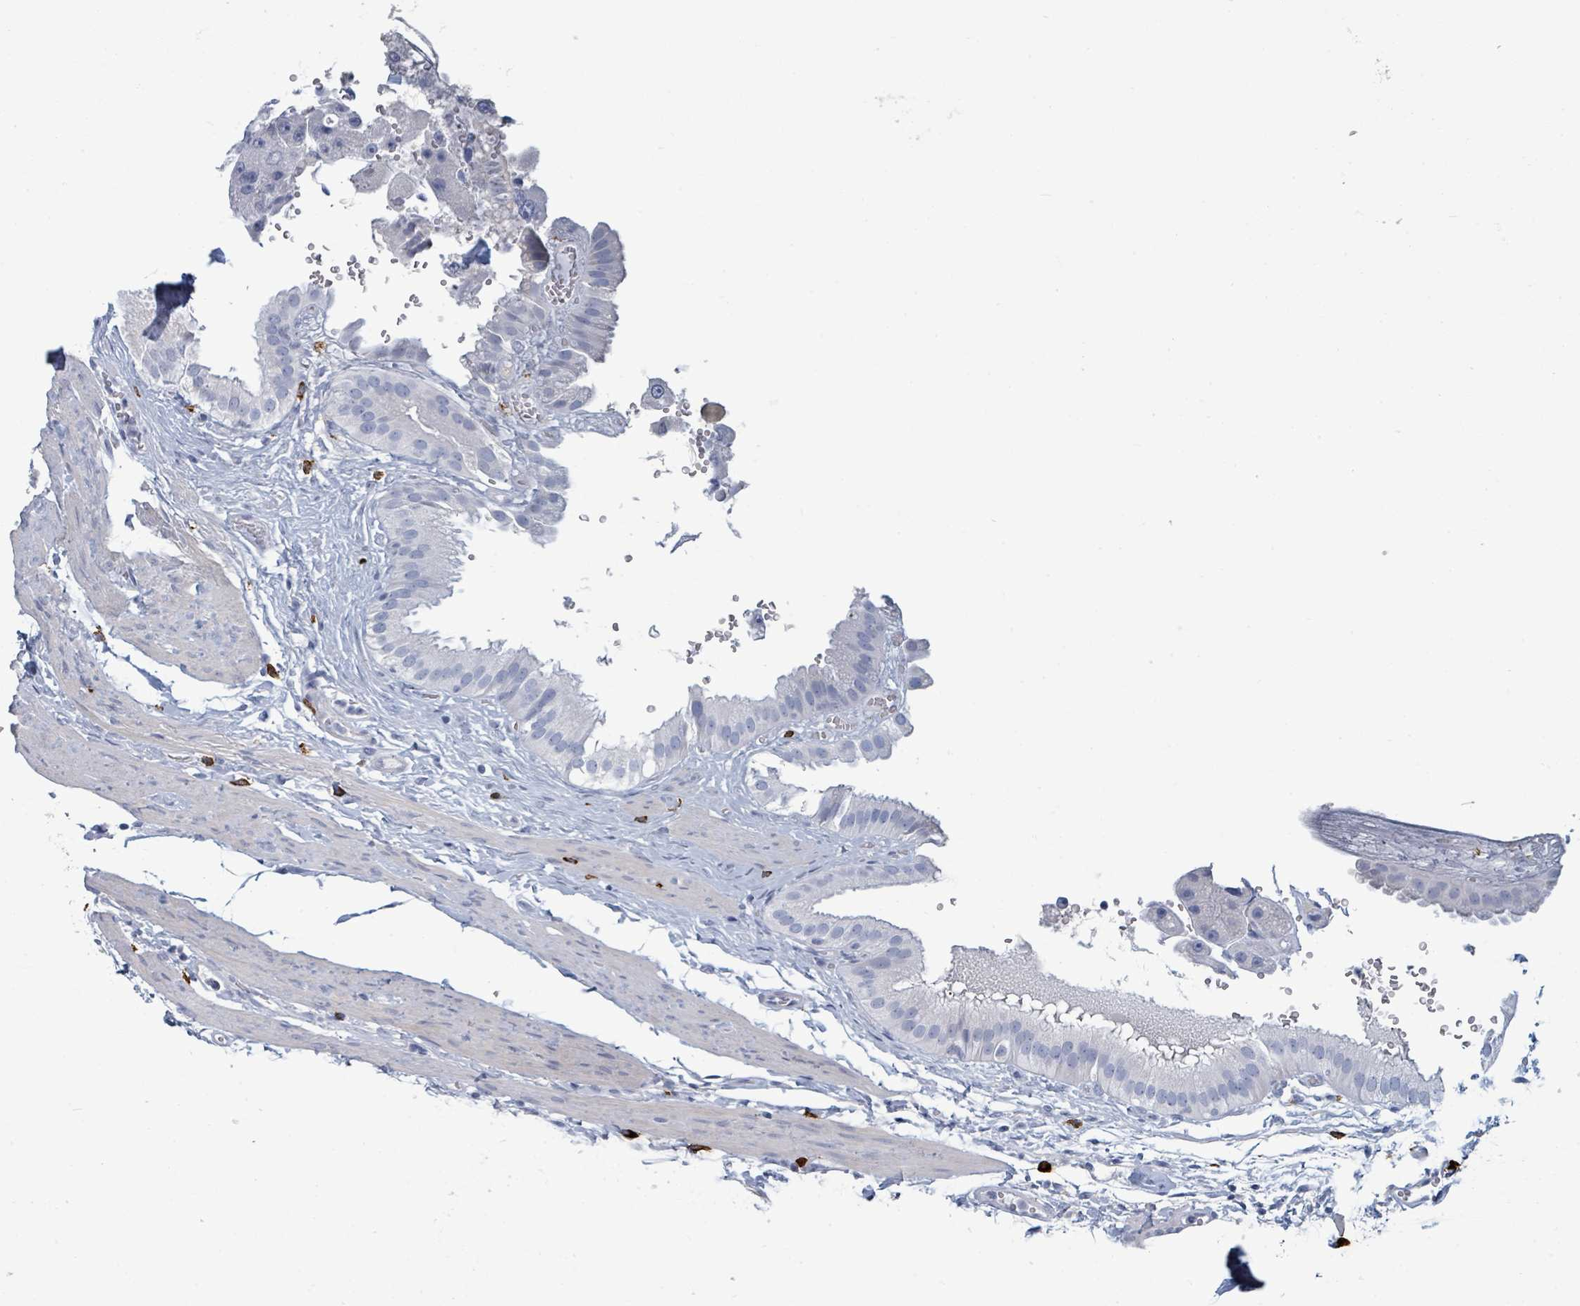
{"staining": {"intensity": "negative", "quantity": "none", "location": "none"}, "tissue": "gallbladder", "cell_type": "Glandular cells", "image_type": "normal", "snomed": [{"axis": "morphology", "description": "Normal tissue, NOS"}, {"axis": "topography", "description": "Gallbladder"}], "caption": "This micrograph is of benign gallbladder stained with immunohistochemistry to label a protein in brown with the nuclei are counter-stained blue. There is no positivity in glandular cells. (DAB immunohistochemistry (IHC) visualized using brightfield microscopy, high magnification).", "gene": "VPS13D", "patient": {"sex": "female", "age": 61}}